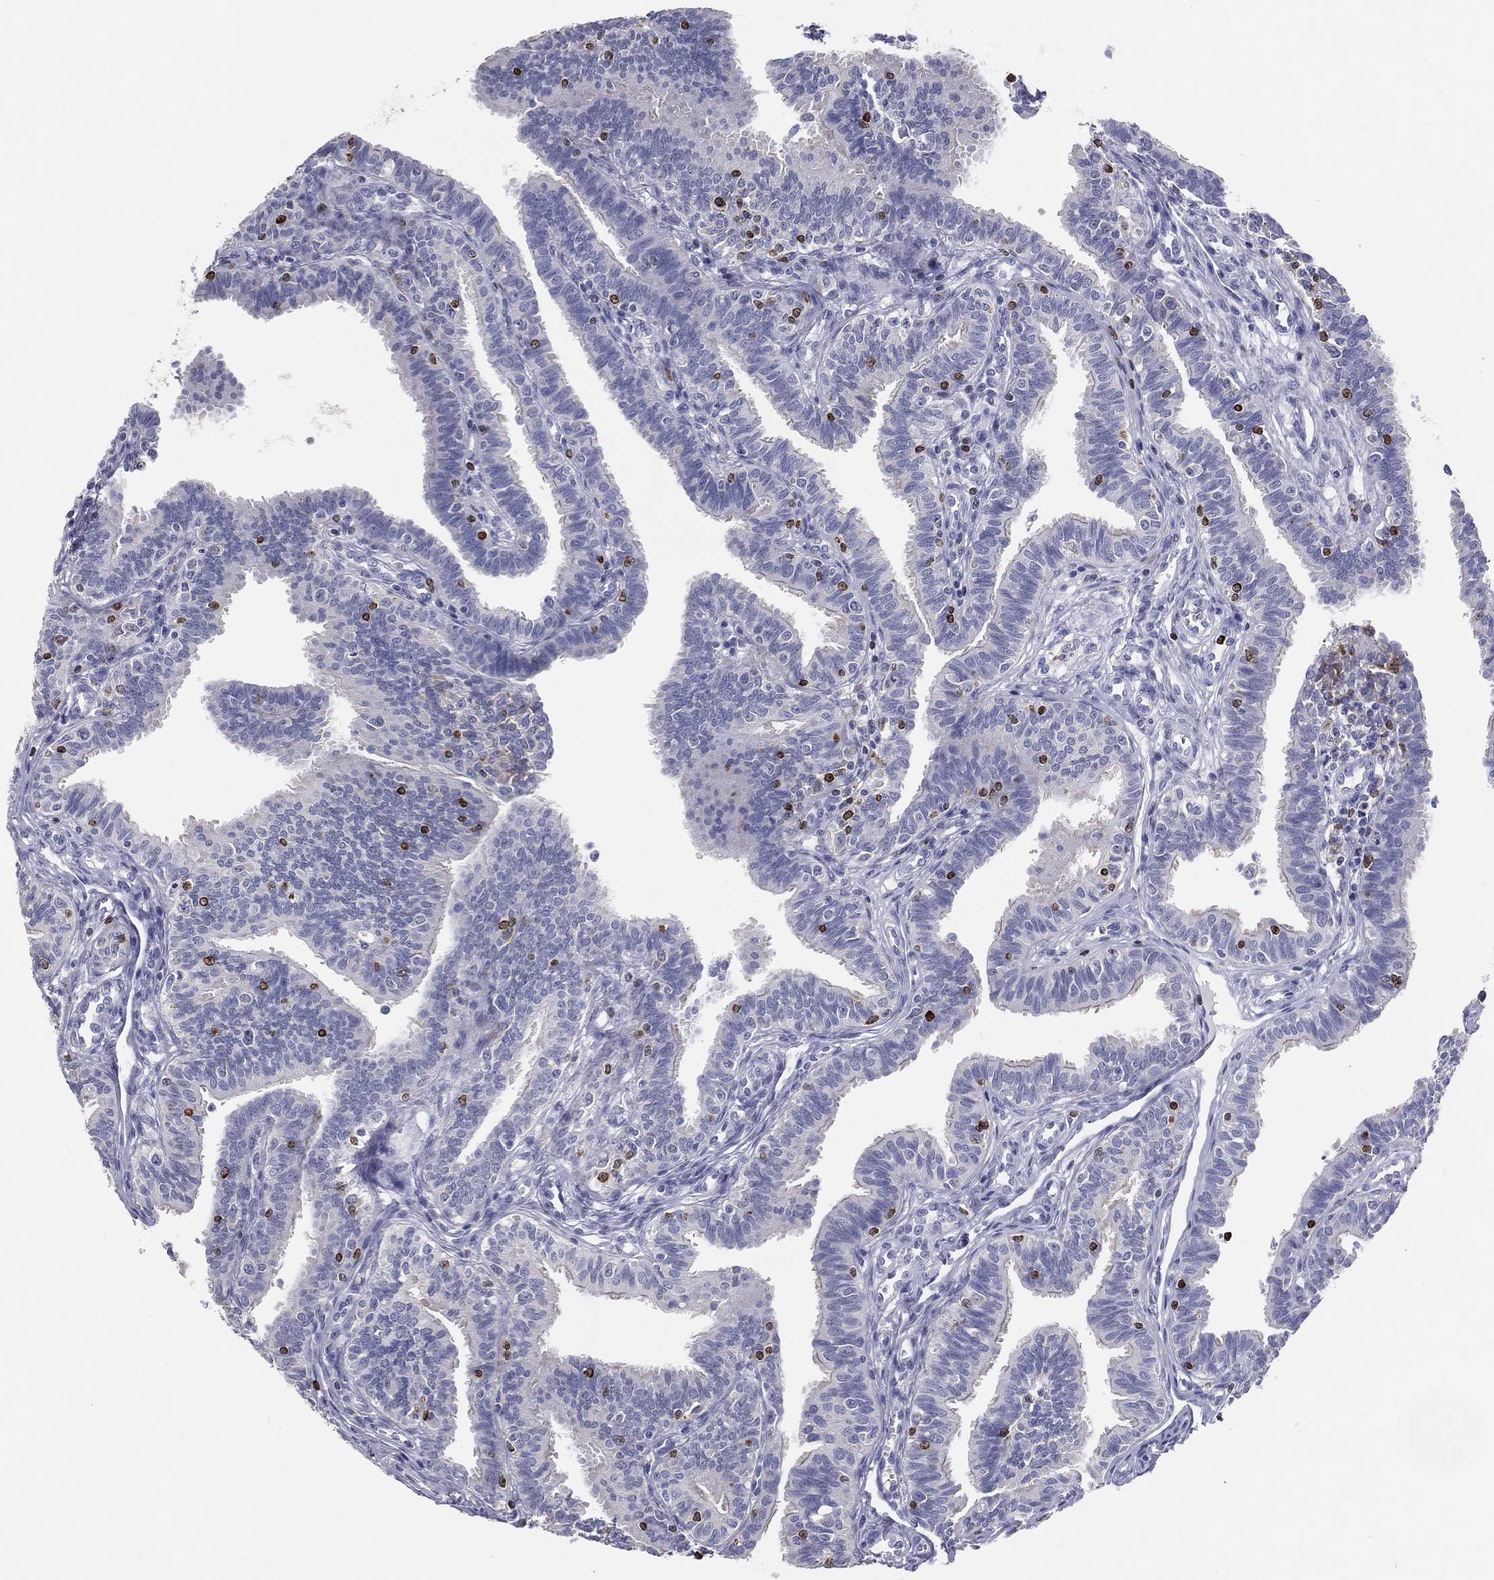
{"staining": {"intensity": "negative", "quantity": "none", "location": "none"}, "tissue": "fallopian tube", "cell_type": "Glandular cells", "image_type": "normal", "snomed": [{"axis": "morphology", "description": "Normal tissue, NOS"}, {"axis": "topography", "description": "Fallopian tube"}], "caption": "A histopathology image of fallopian tube stained for a protein reveals no brown staining in glandular cells. (DAB immunohistochemistry visualized using brightfield microscopy, high magnification).", "gene": "CTSW", "patient": {"sex": "female", "age": 36}}